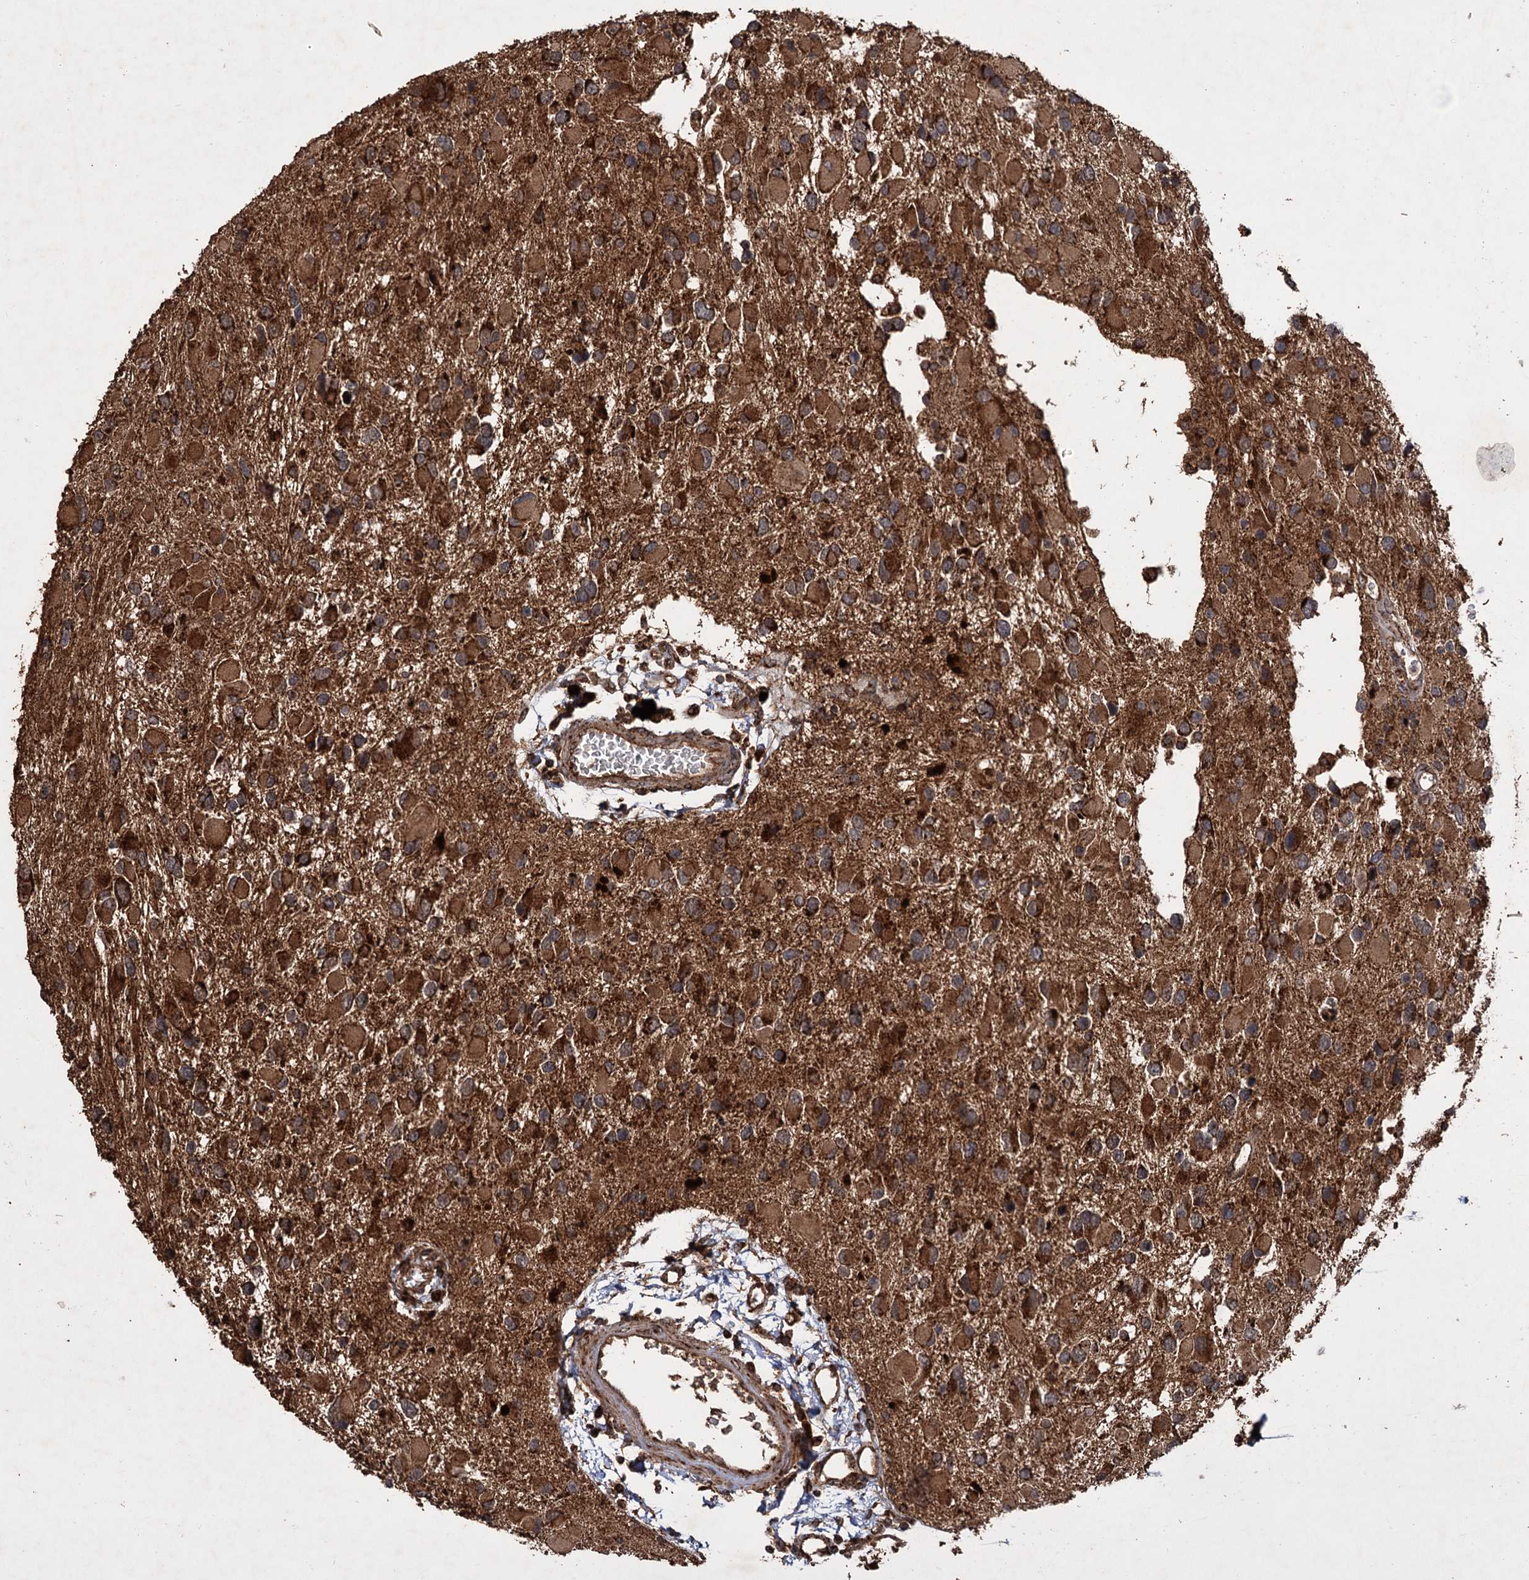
{"staining": {"intensity": "strong", "quantity": ">75%", "location": "cytoplasmic/membranous"}, "tissue": "glioma", "cell_type": "Tumor cells", "image_type": "cancer", "snomed": [{"axis": "morphology", "description": "Glioma, malignant, High grade"}, {"axis": "topography", "description": "Brain"}], "caption": "Brown immunohistochemical staining in high-grade glioma (malignant) reveals strong cytoplasmic/membranous staining in approximately >75% of tumor cells.", "gene": "IPO4", "patient": {"sex": "male", "age": 53}}